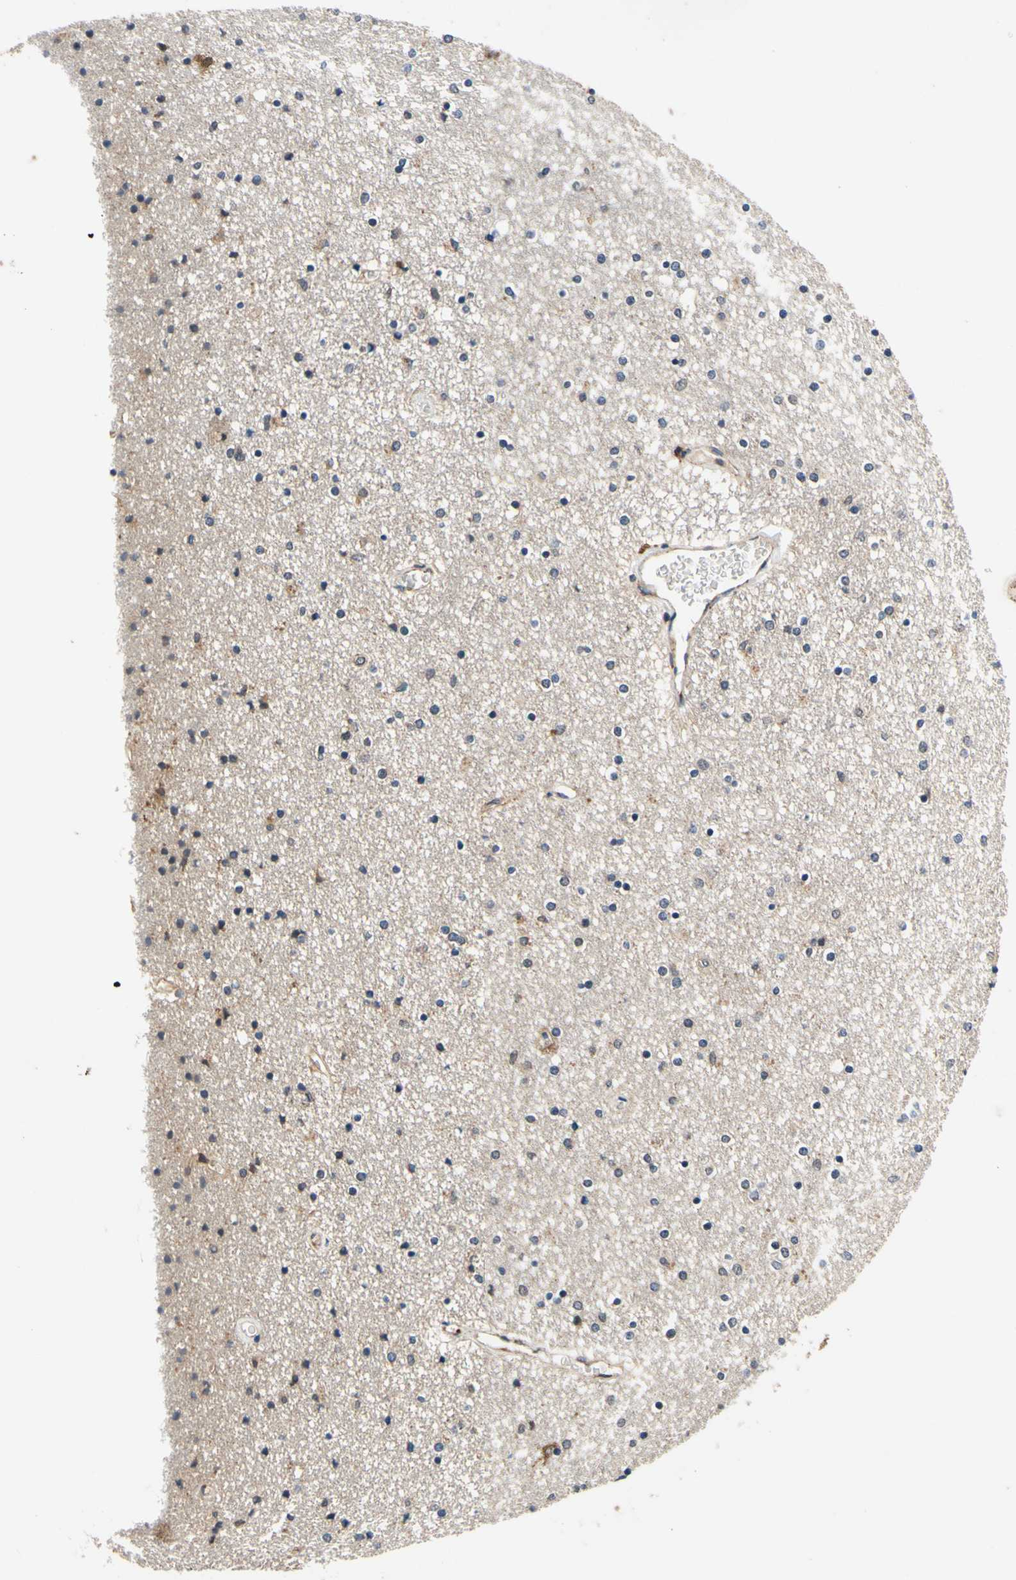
{"staining": {"intensity": "weak", "quantity": "<25%", "location": "cytoplasmic/membranous"}, "tissue": "caudate", "cell_type": "Glial cells", "image_type": "normal", "snomed": [{"axis": "morphology", "description": "Normal tissue, NOS"}, {"axis": "topography", "description": "Lateral ventricle wall"}], "caption": "Immunohistochemical staining of normal human caudate exhibits no significant staining in glial cells.", "gene": "PLA2G4A", "patient": {"sex": "female", "age": 54}}